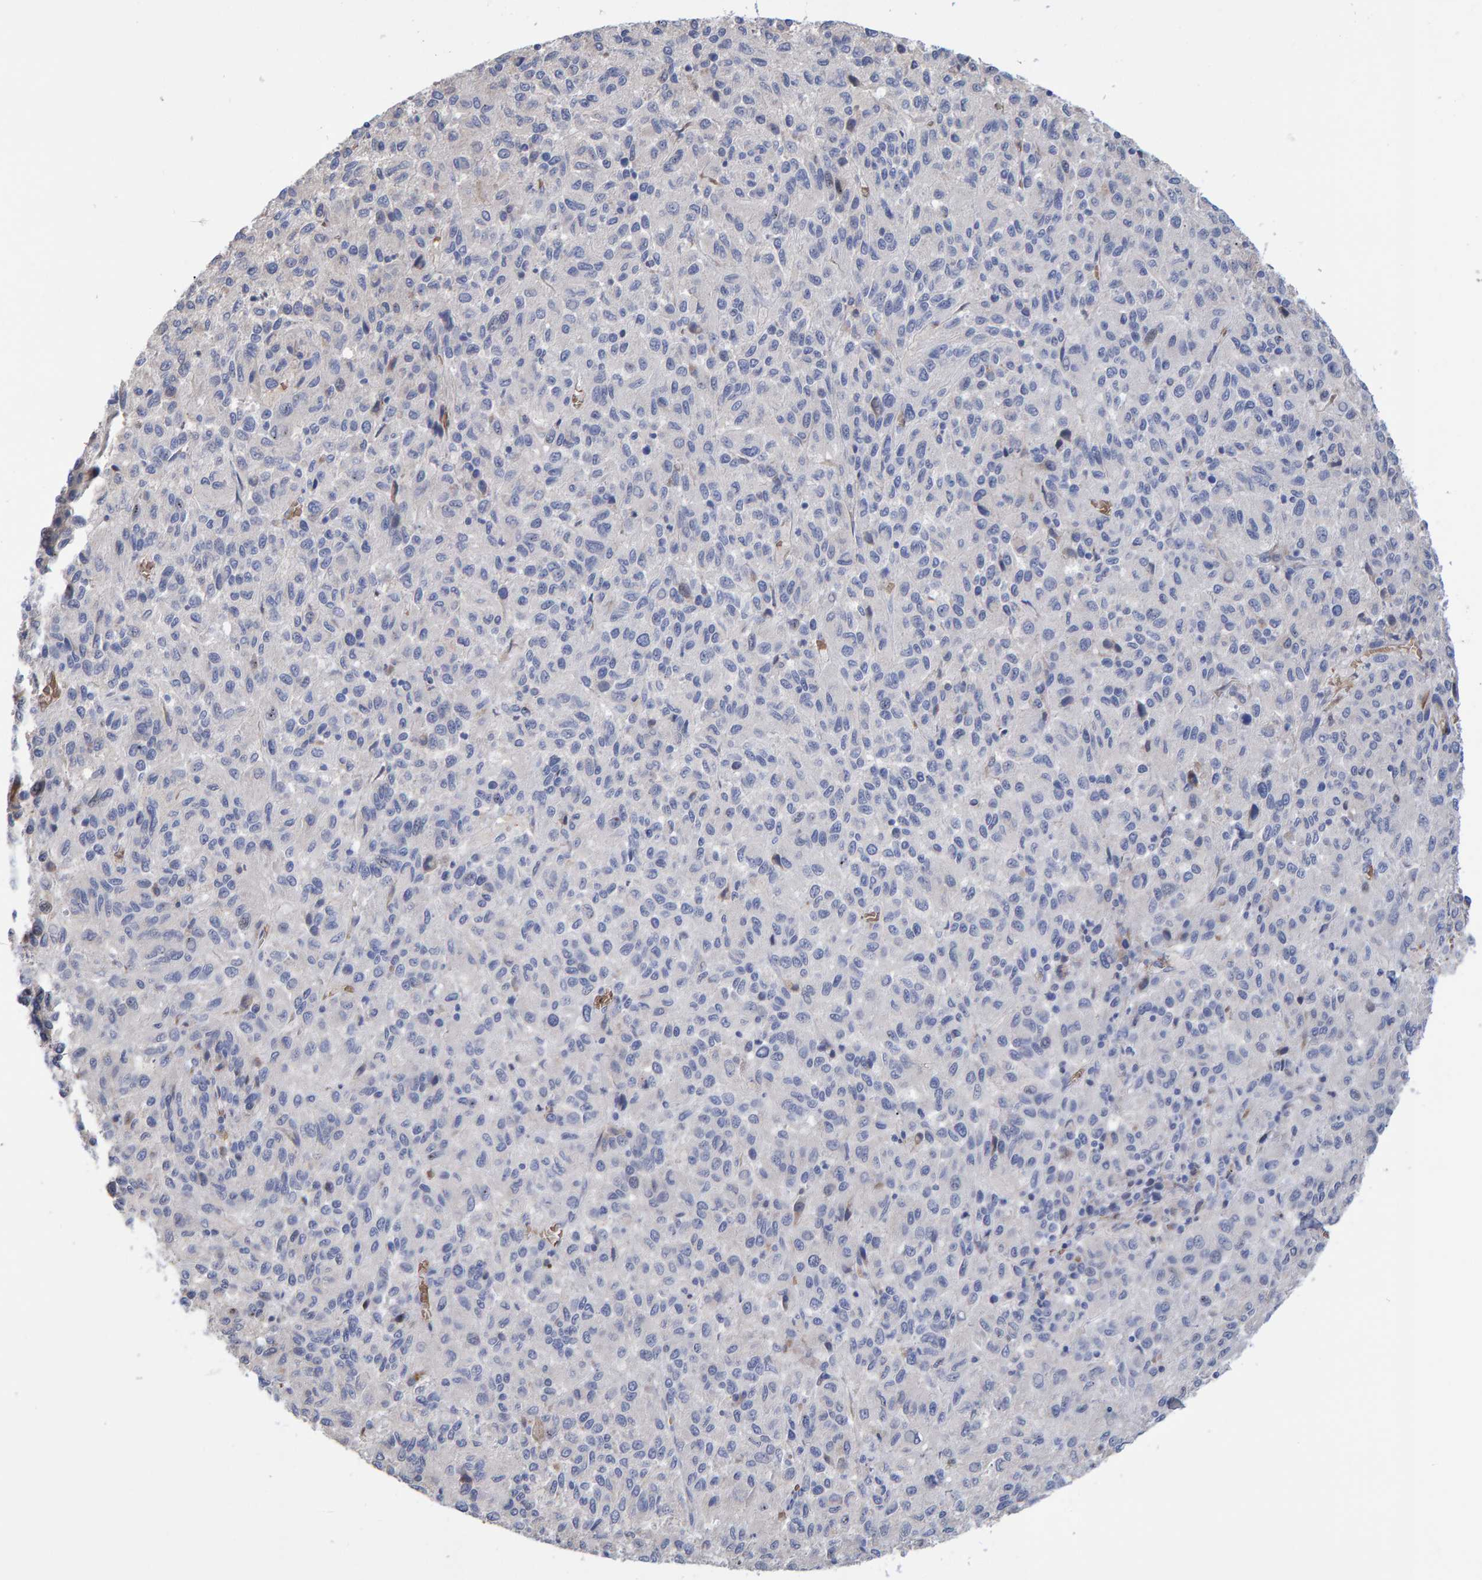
{"staining": {"intensity": "negative", "quantity": "none", "location": "none"}, "tissue": "melanoma", "cell_type": "Tumor cells", "image_type": "cancer", "snomed": [{"axis": "morphology", "description": "Malignant melanoma, Metastatic site"}, {"axis": "topography", "description": "Lung"}], "caption": "This is an IHC histopathology image of human melanoma. There is no staining in tumor cells.", "gene": "VPS9D1", "patient": {"sex": "male", "age": 64}}